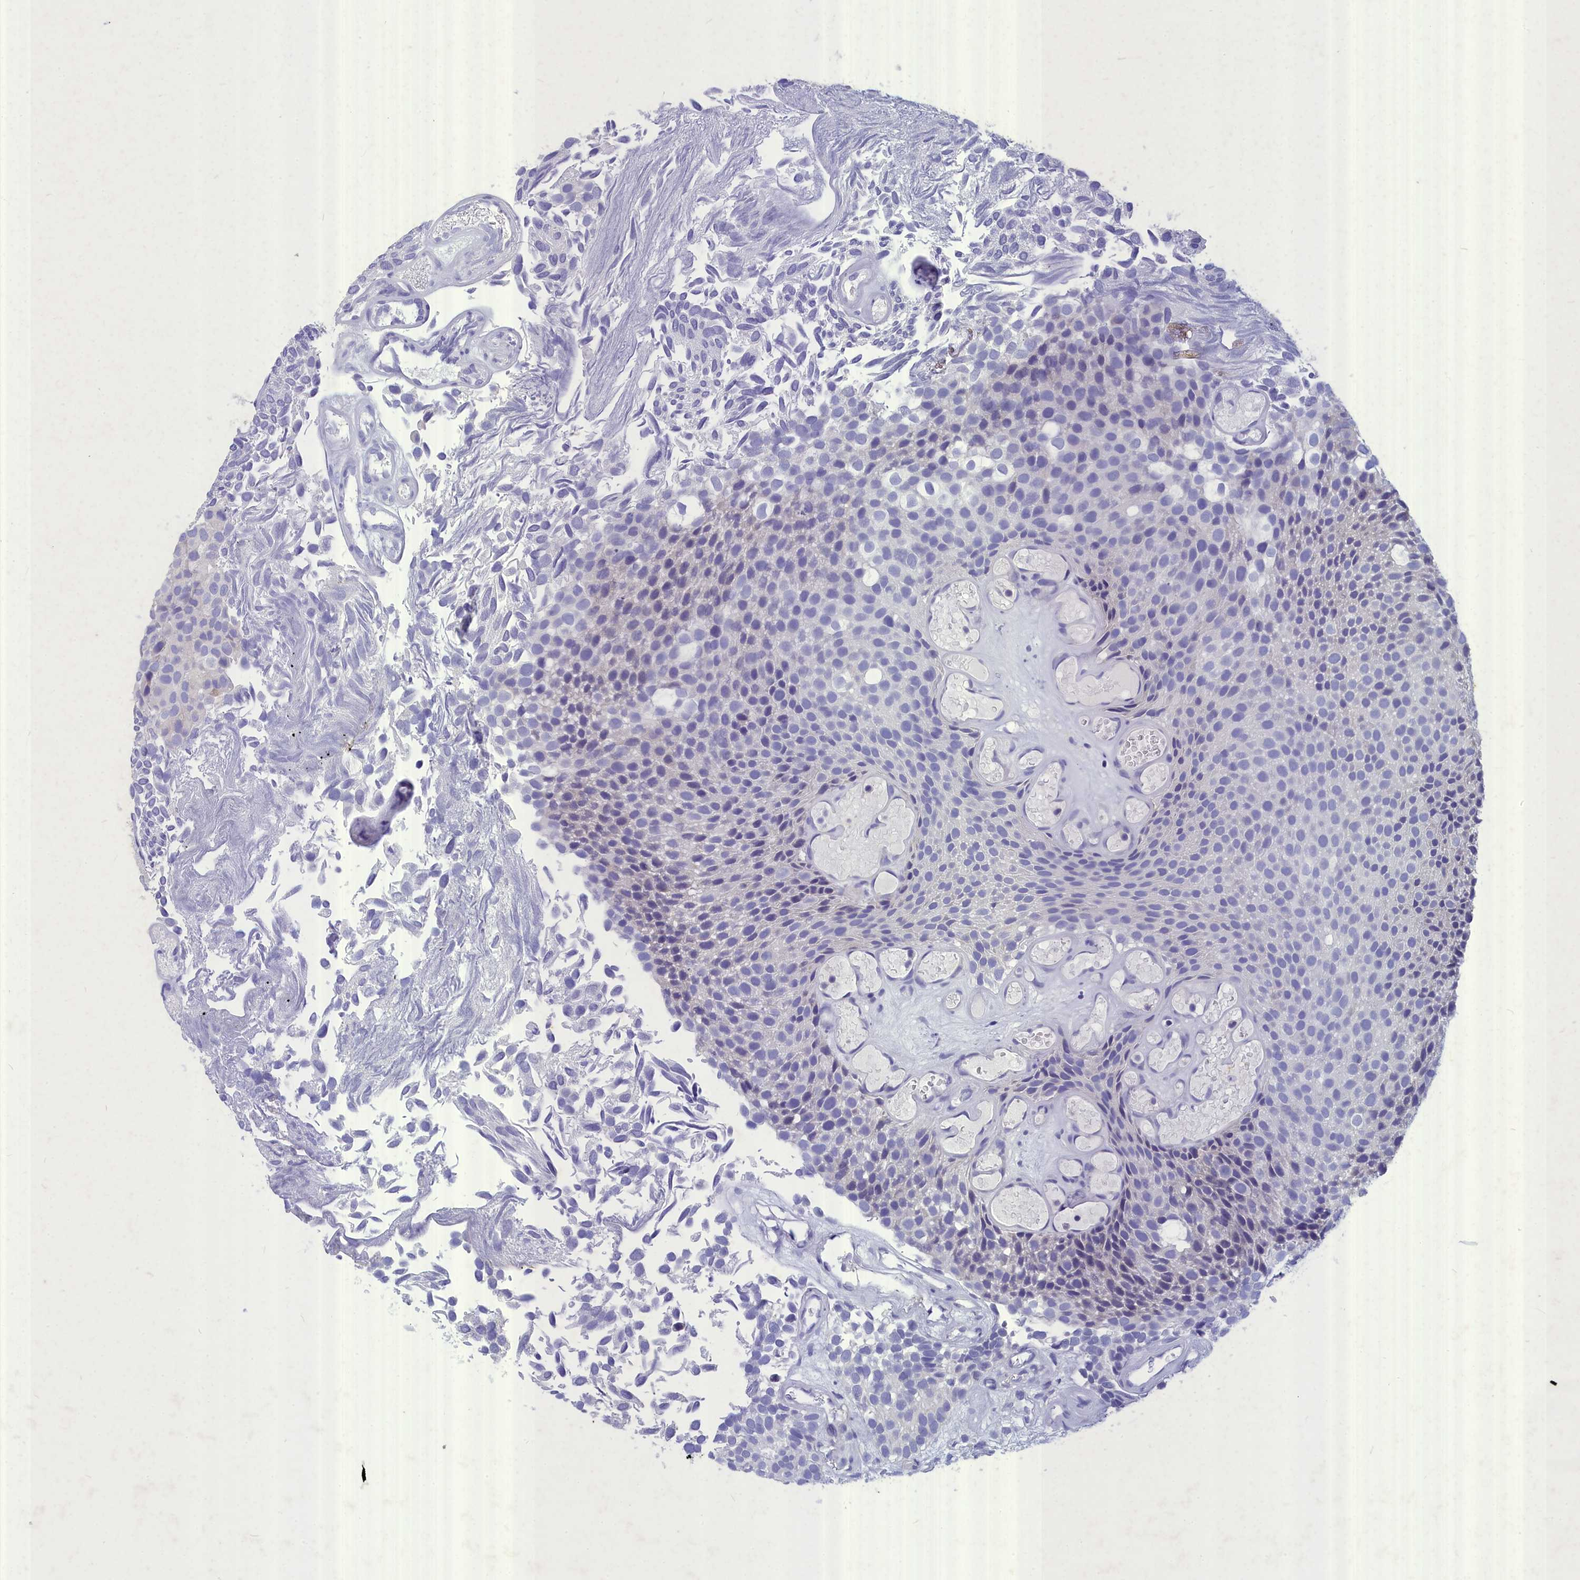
{"staining": {"intensity": "negative", "quantity": "none", "location": "none"}, "tissue": "urothelial cancer", "cell_type": "Tumor cells", "image_type": "cancer", "snomed": [{"axis": "morphology", "description": "Urothelial carcinoma, Low grade"}, {"axis": "topography", "description": "Urinary bladder"}], "caption": "Protein analysis of low-grade urothelial carcinoma demonstrates no significant positivity in tumor cells.", "gene": "DEFB119", "patient": {"sex": "male", "age": 89}}